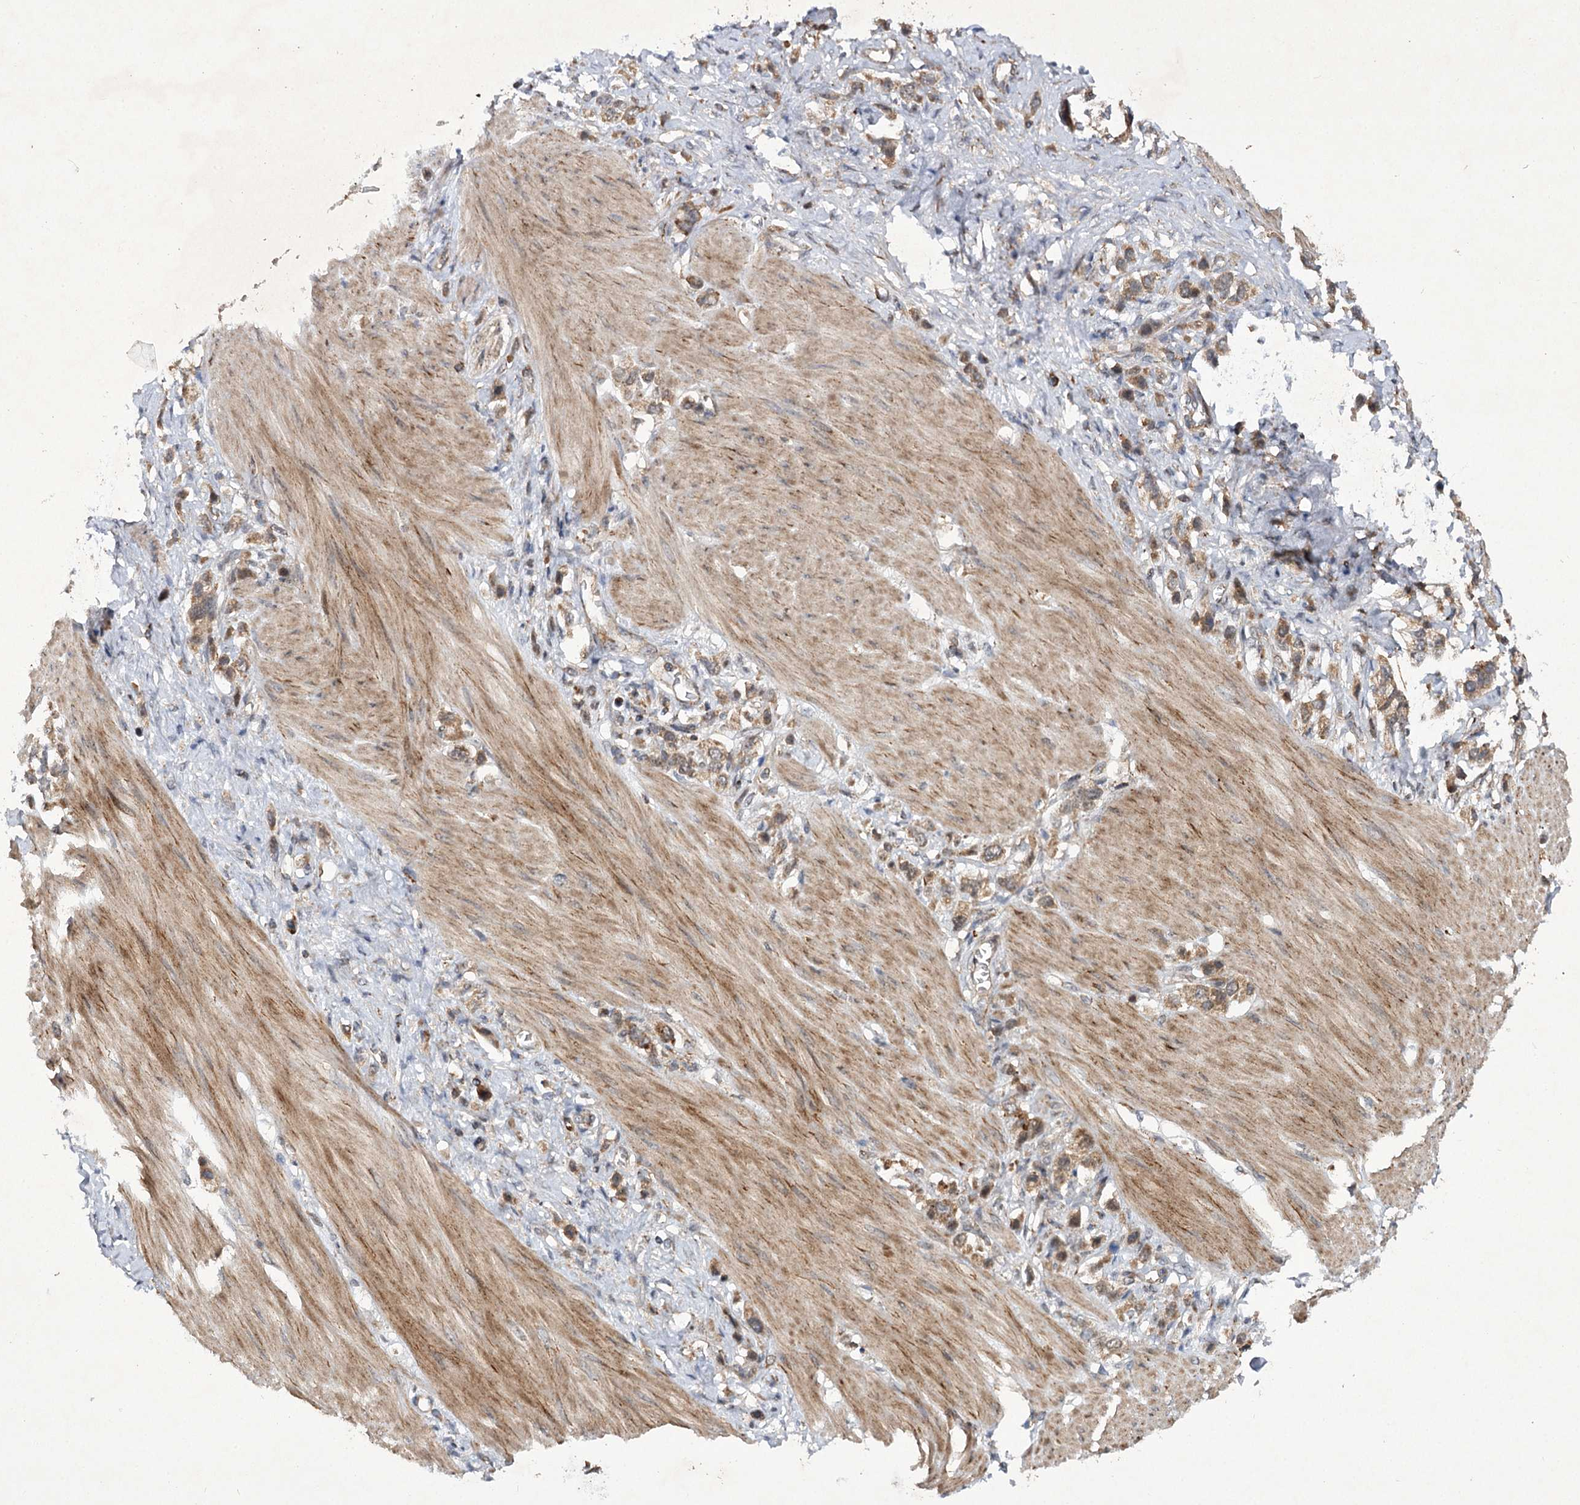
{"staining": {"intensity": "moderate", "quantity": ">75%", "location": "cytoplasmic/membranous"}, "tissue": "stomach cancer", "cell_type": "Tumor cells", "image_type": "cancer", "snomed": [{"axis": "morphology", "description": "Adenocarcinoma, NOS"}, {"axis": "topography", "description": "Stomach"}], "caption": "DAB immunohistochemical staining of human stomach cancer (adenocarcinoma) exhibits moderate cytoplasmic/membranous protein positivity in approximately >75% of tumor cells. (DAB (3,3'-diaminobenzidine) = brown stain, brightfield microscopy at high magnification).", "gene": "SCRN3", "patient": {"sex": "female", "age": 65}}